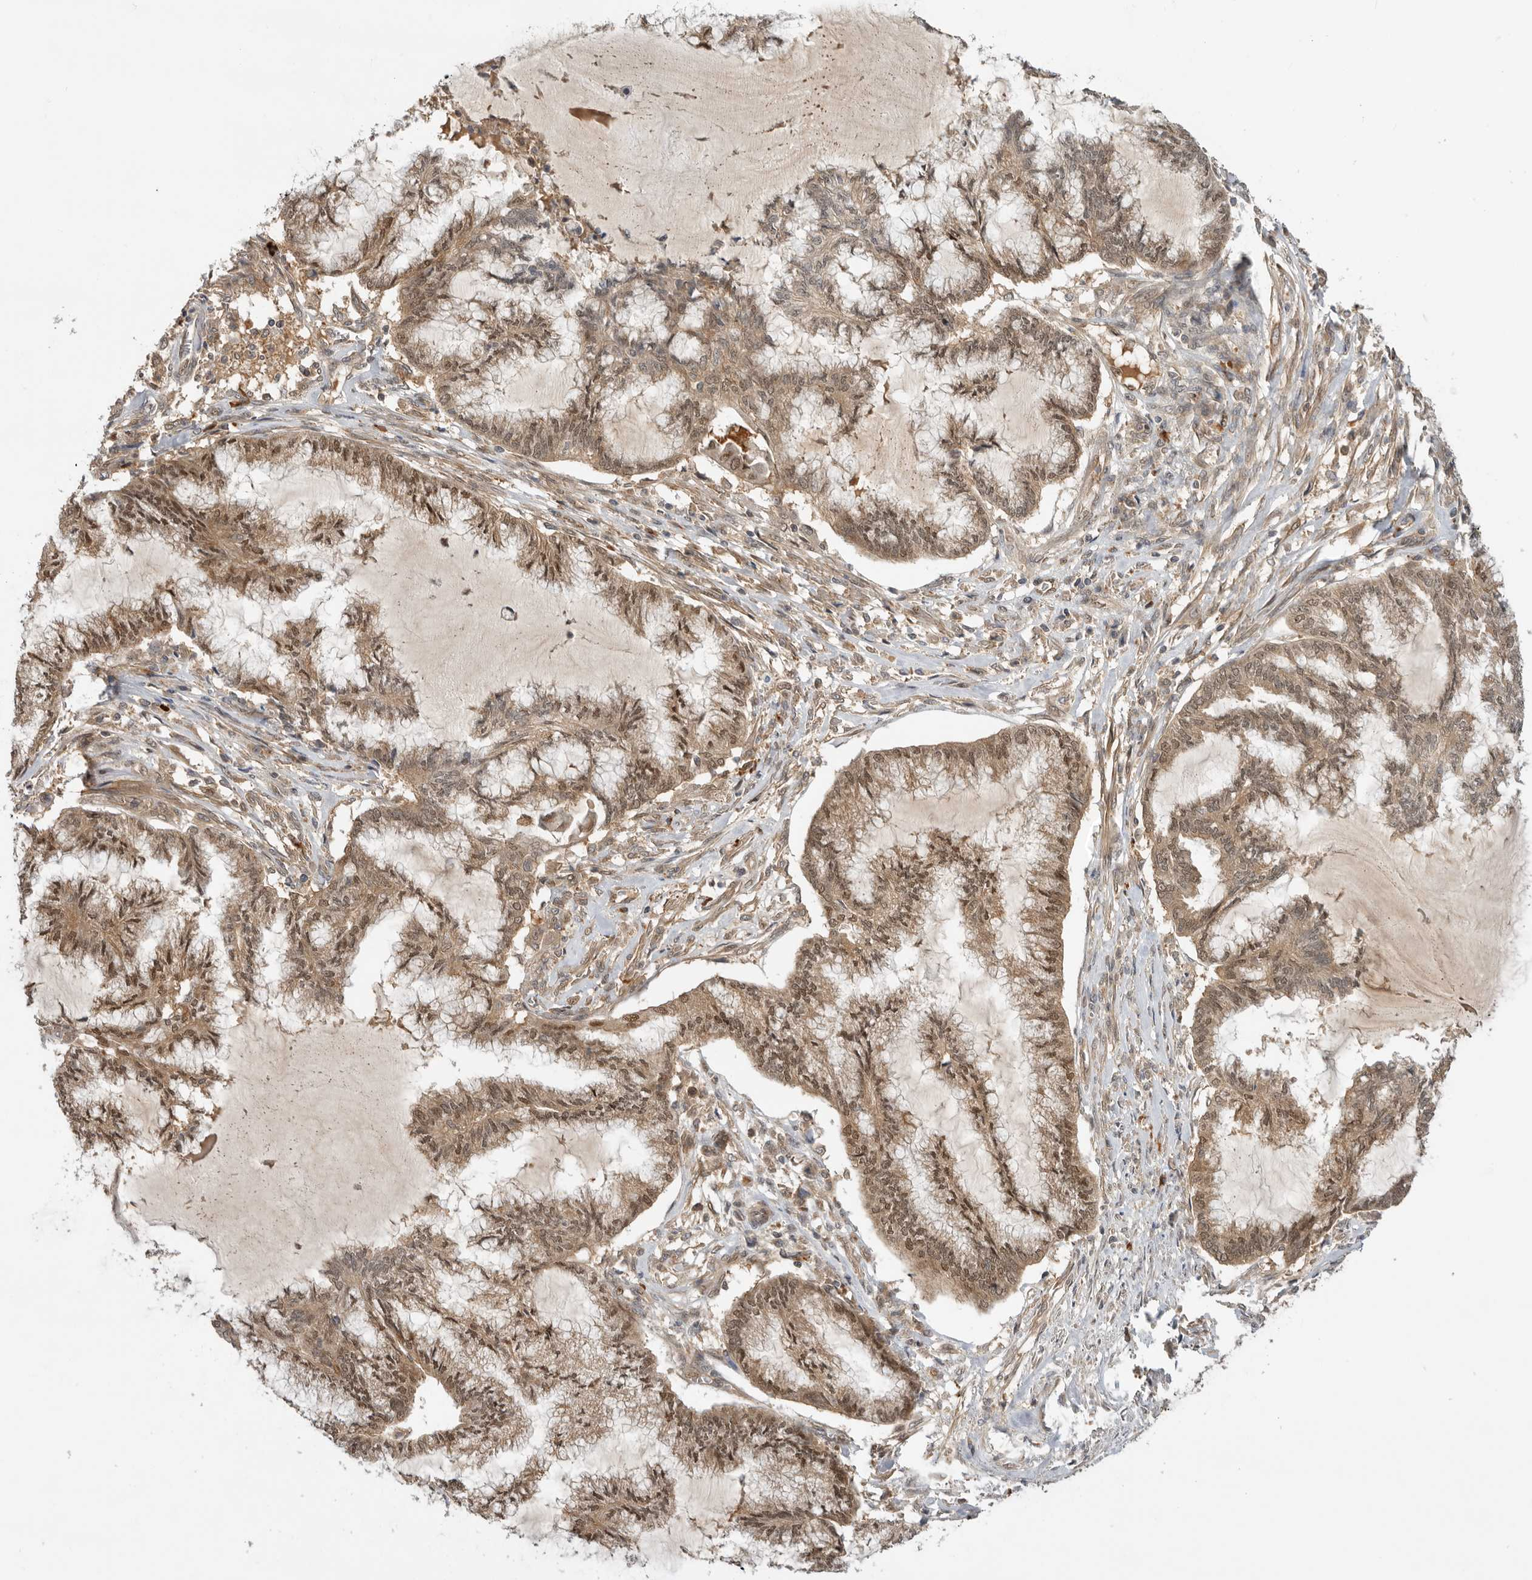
{"staining": {"intensity": "weak", "quantity": ">75%", "location": "cytoplasmic/membranous,nuclear"}, "tissue": "endometrial cancer", "cell_type": "Tumor cells", "image_type": "cancer", "snomed": [{"axis": "morphology", "description": "Adenocarcinoma, NOS"}, {"axis": "topography", "description": "Endometrium"}], "caption": "IHC image of adenocarcinoma (endometrial) stained for a protein (brown), which exhibits low levels of weak cytoplasmic/membranous and nuclear expression in about >75% of tumor cells.", "gene": "DCAF8", "patient": {"sex": "female", "age": 86}}